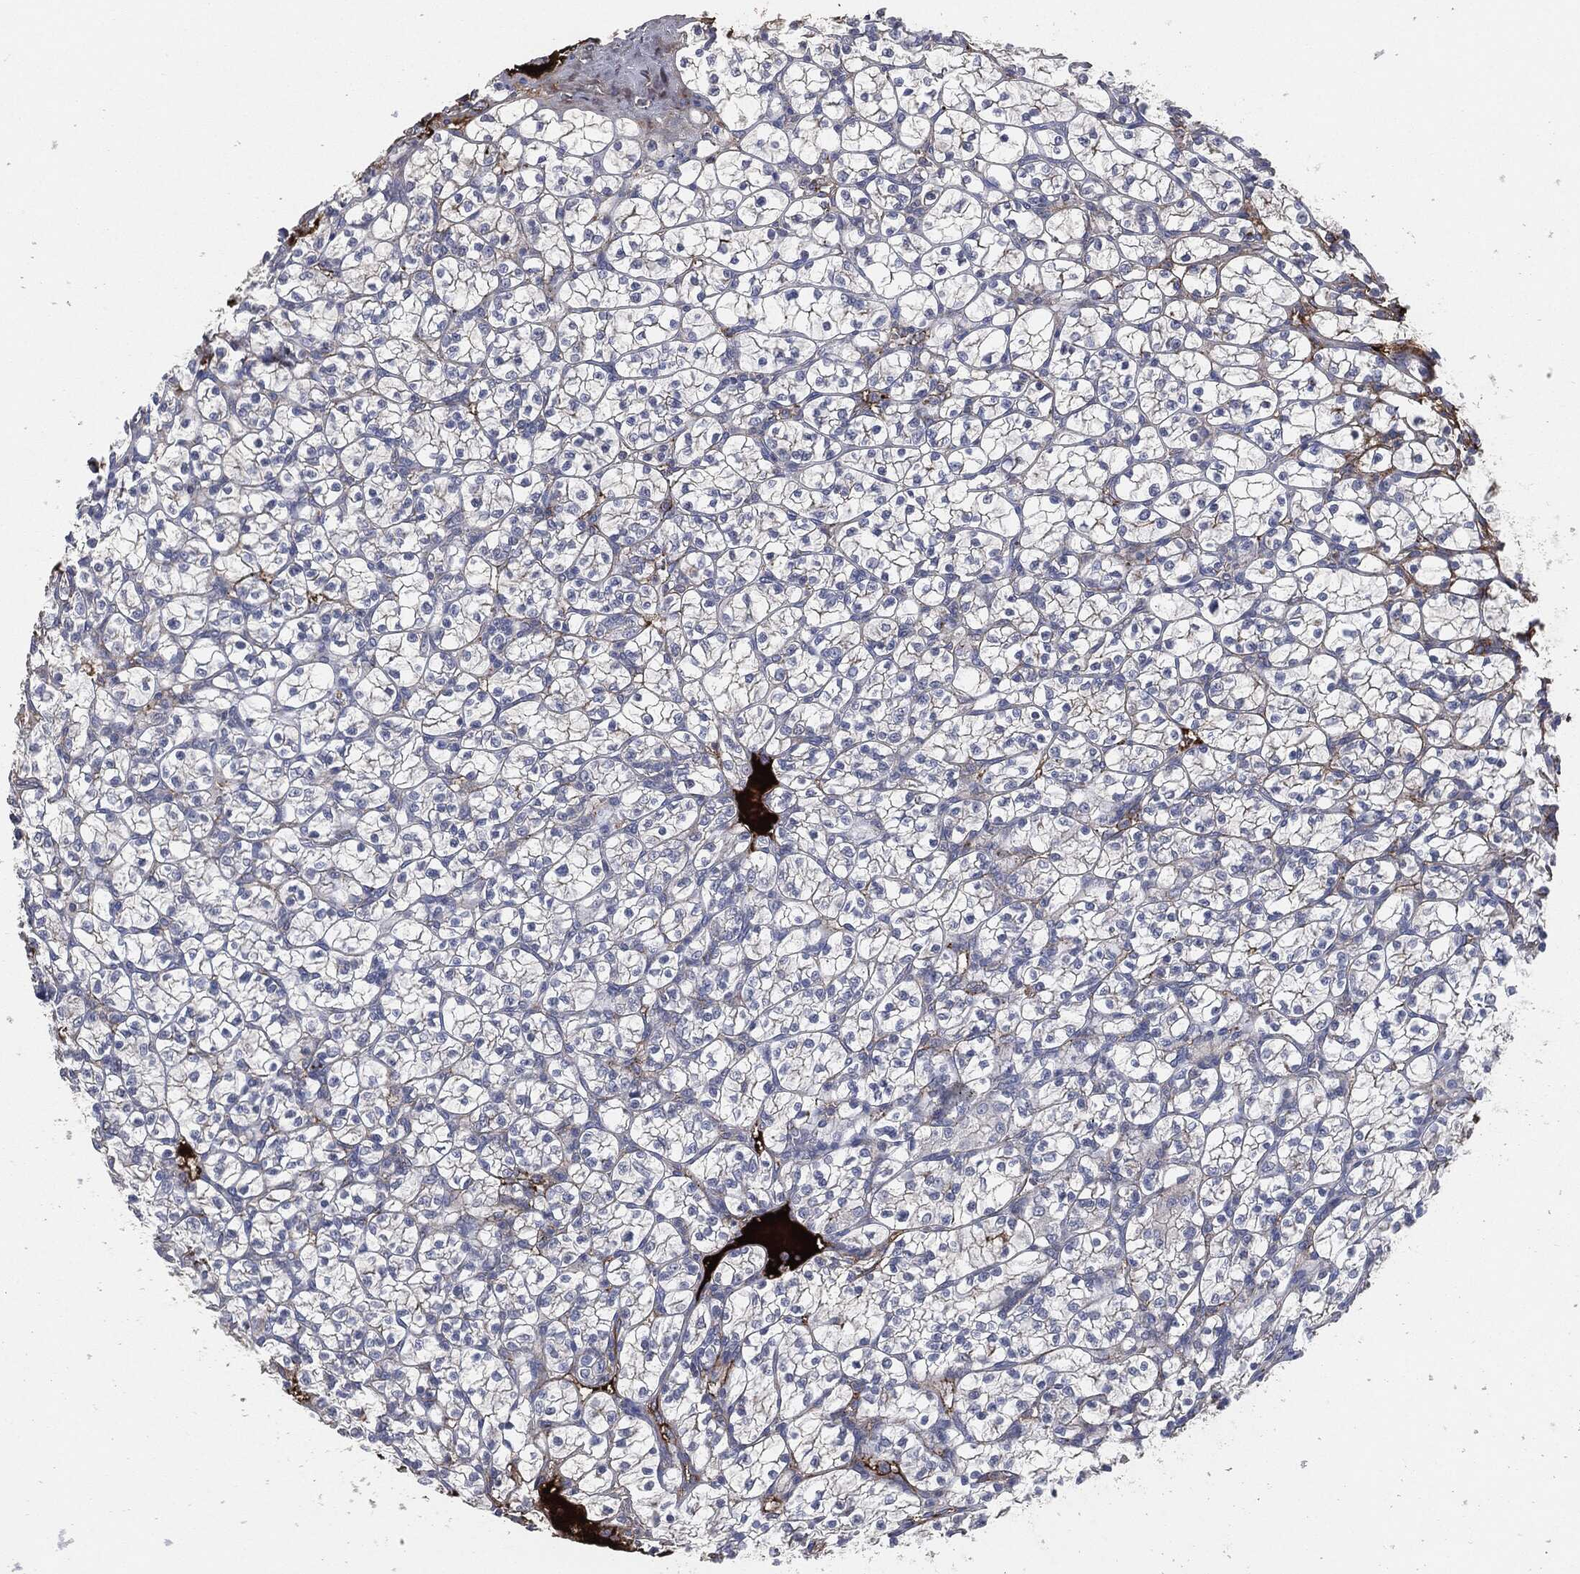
{"staining": {"intensity": "negative", "quantity": "none", "location": "none"}, "tissue": "renal cancer", "cell_type": "Tumor cells", "image_type": "cancer", "snomed": [{"axis": "morphology", "description": "Adenocarcinoma, NOS"}, {"axis": "topography", "description": "Kidney"}], "caption": "Immunohistochemical staining of human renal cancer exhibits no significant positivity in tumor cells.", "gene": "APOB", "patient": {"sex": "female", "age": 89}}